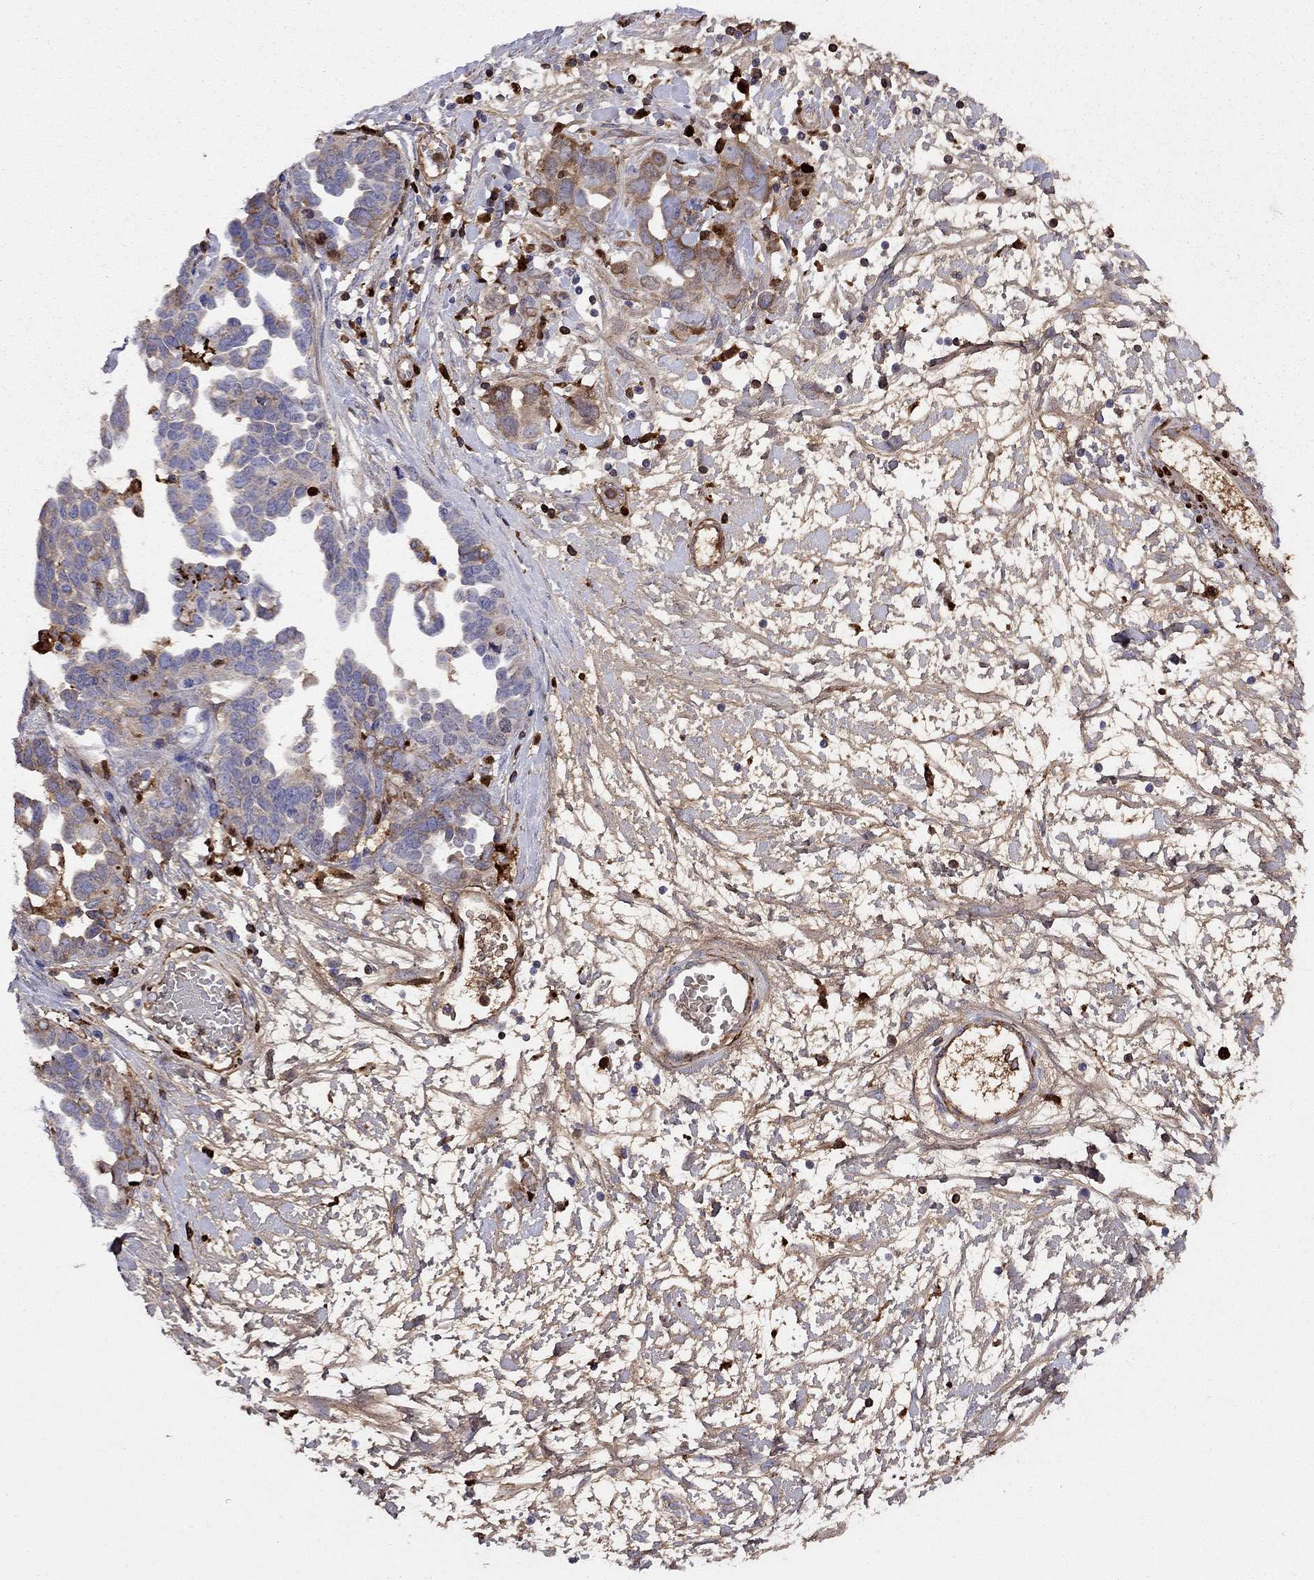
{"staining": {"intensity": "moderate", "quantity": "<25%", "location": "cytoplasmic/membranous"}, "tissue": "ovarian cancer", "cell_type": "Tumor cells", "image_type": "cancer", "snomed": [{"axis": "morphology", "description": "Cystadenocarcinoma, serous, NOS"}, {"axis": "topography", "description": "Ovary"}], "caption": "About <25% of tumor cells in ovarian cancer (serous cystadenocarcinoma) show moderate cytoplasmic/membranous protein expression as visualized by brown immunohistochemical staining.", "gene": "SERPINA3", "patient": {"sex": "female", "age": 54}}